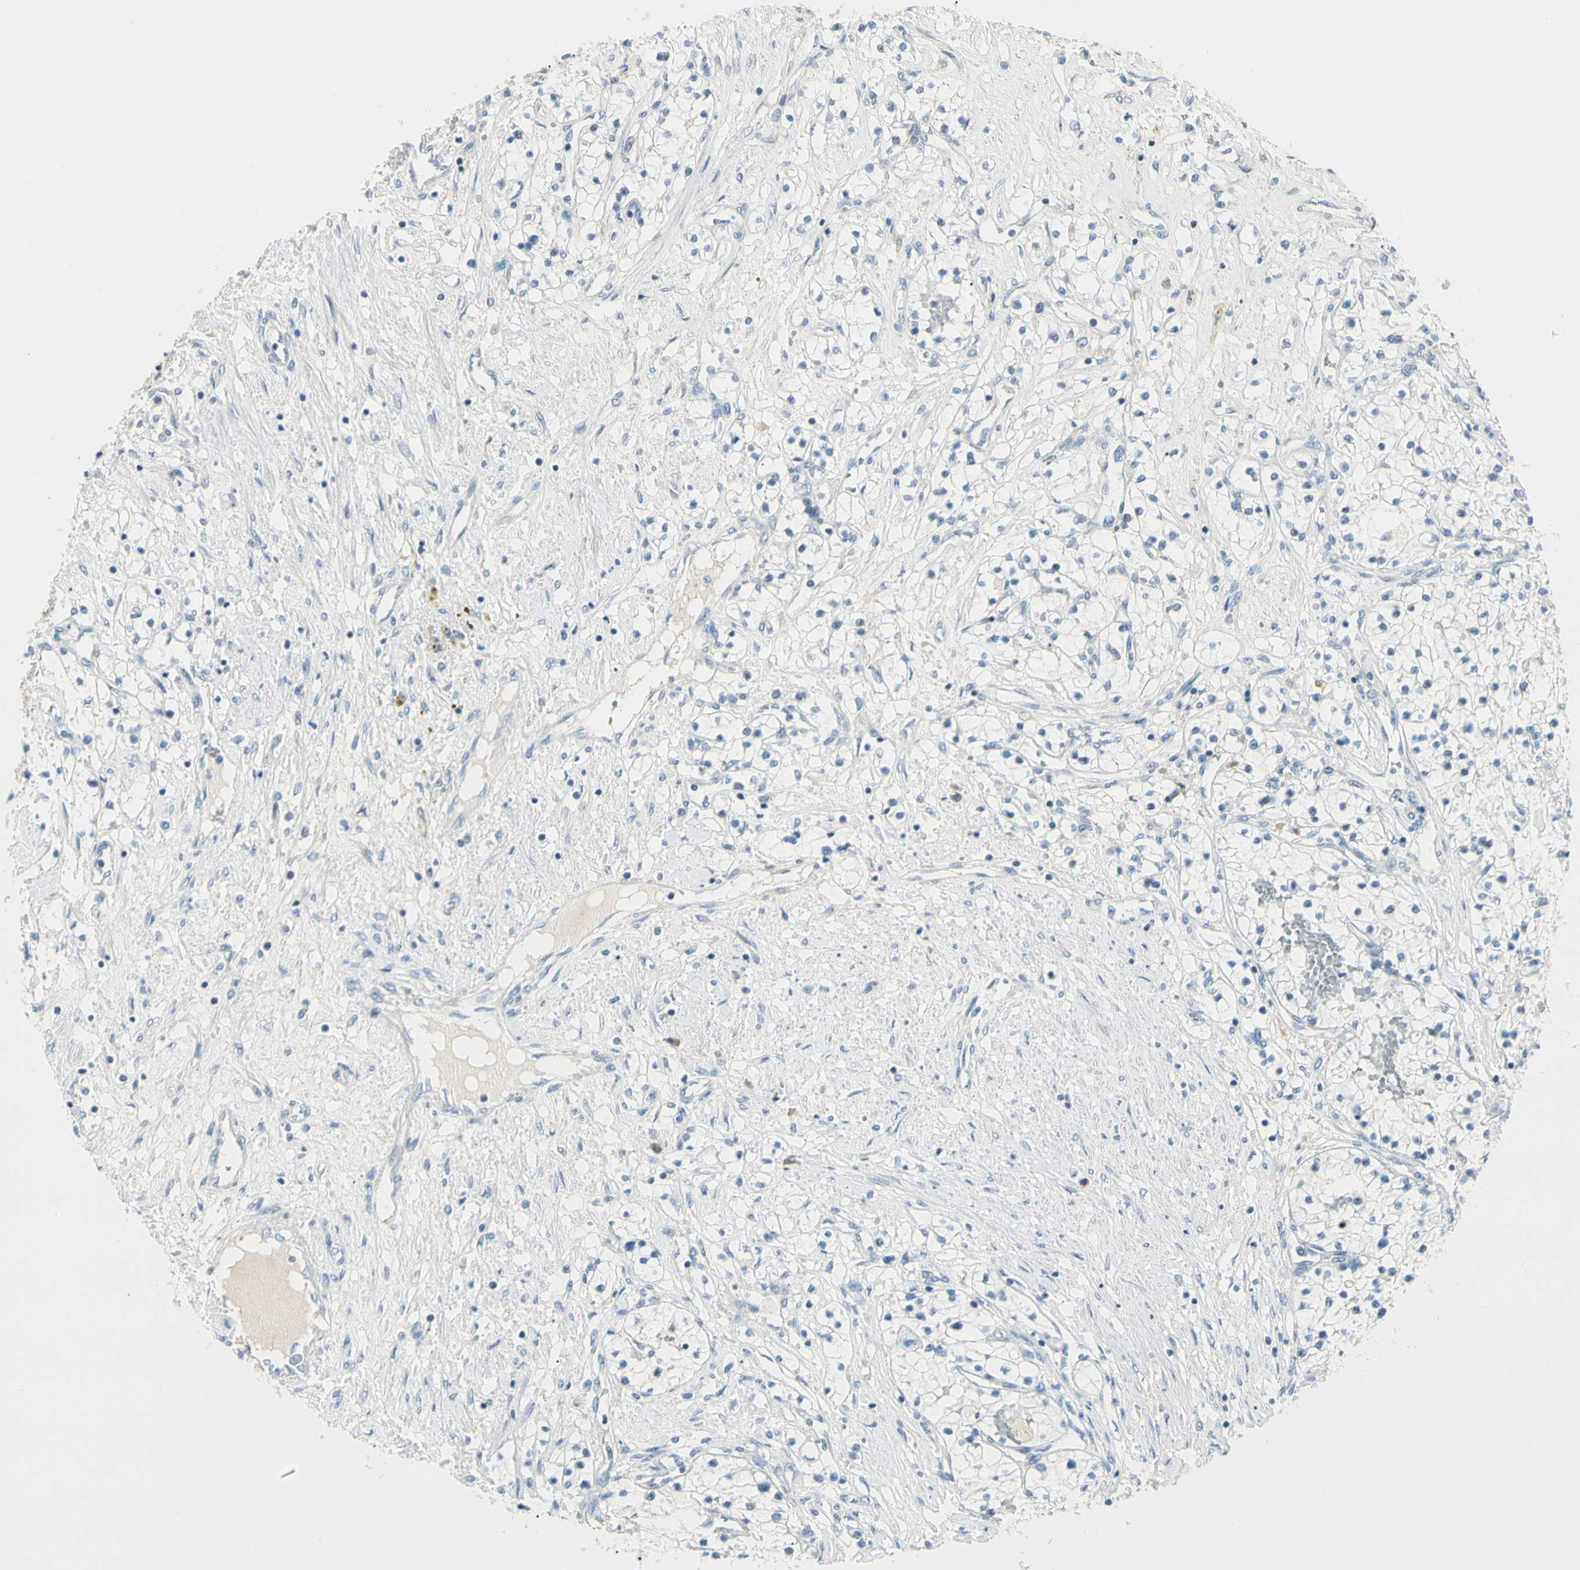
{"staining": {"intensity": "weak", "quantity": "<25%", "location": "cytoplasmic/membranous"}, "tissue": "renal cancer", "cell_type": "Tumor cells", "image_type": "cancer", "snomed": [{"axis": "morphology", "description": "Adenocarcinoma, NOS"}, {"axis": "topography", "description": "Kidney"}], "caption": "The immunohistochemistry (IHC) image has no significant staining in tumor cells of renal adenocarcinoma tissue.", "gene": "SLC6A15", "patient": {"sex": "male", "age": 68}}